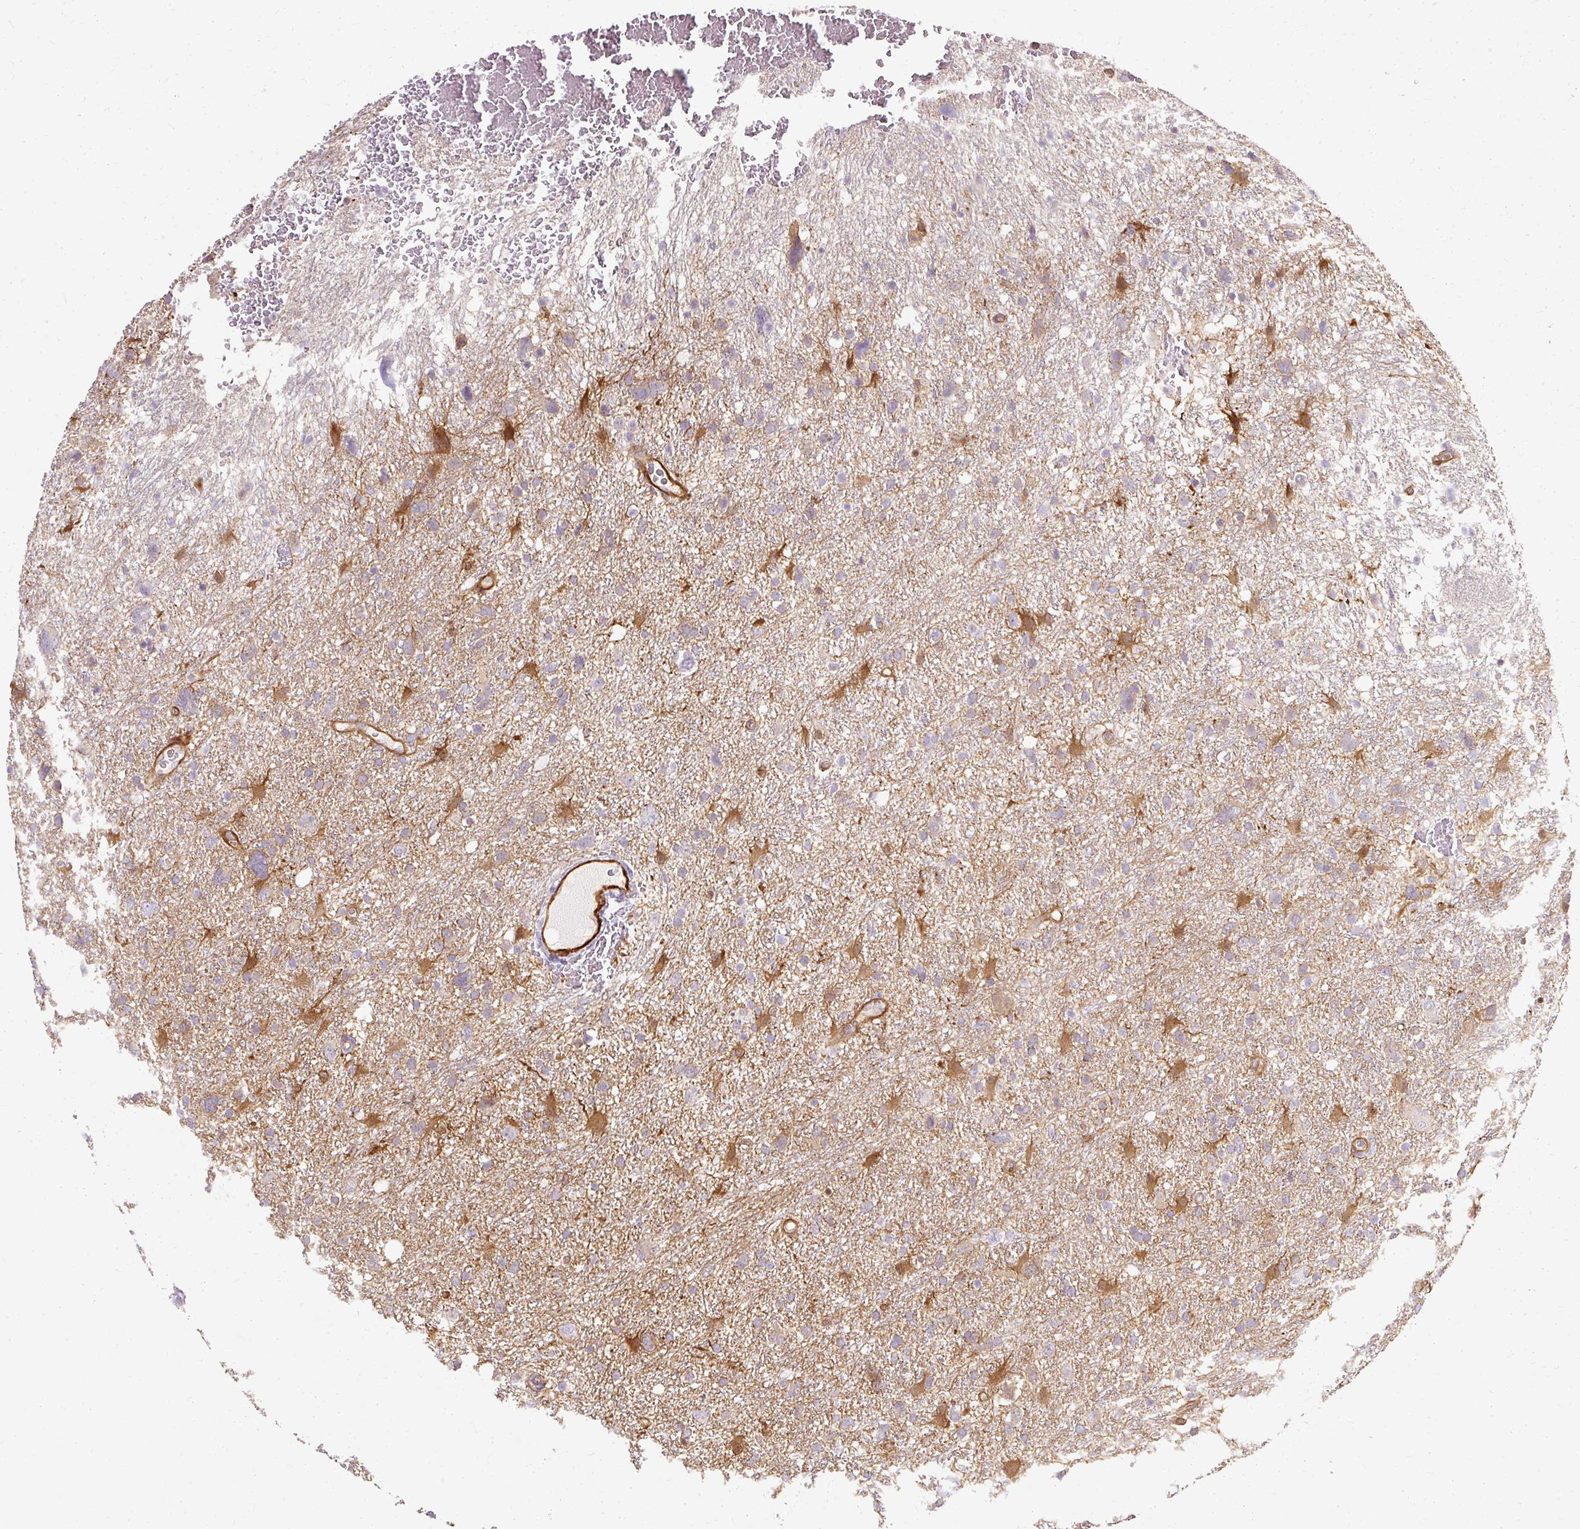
{"staining": {"intensity": "negative", "quantity": "none", "location": "none"}, "tissue": "glioma", "cell_type": "Tumor cells", "image_type": "cancer", "snomed": [{"axis": "morphology", "description": "Glioma, malignant, High grade"}, {"axis": "topography", "description": "Brain"}], "caption": "This is an immunohistochemistry micrograph of human glioma. There is no expression in tumor cells.", "gene": "CNN3", "patient": {"sex": "male", "age": 61}}